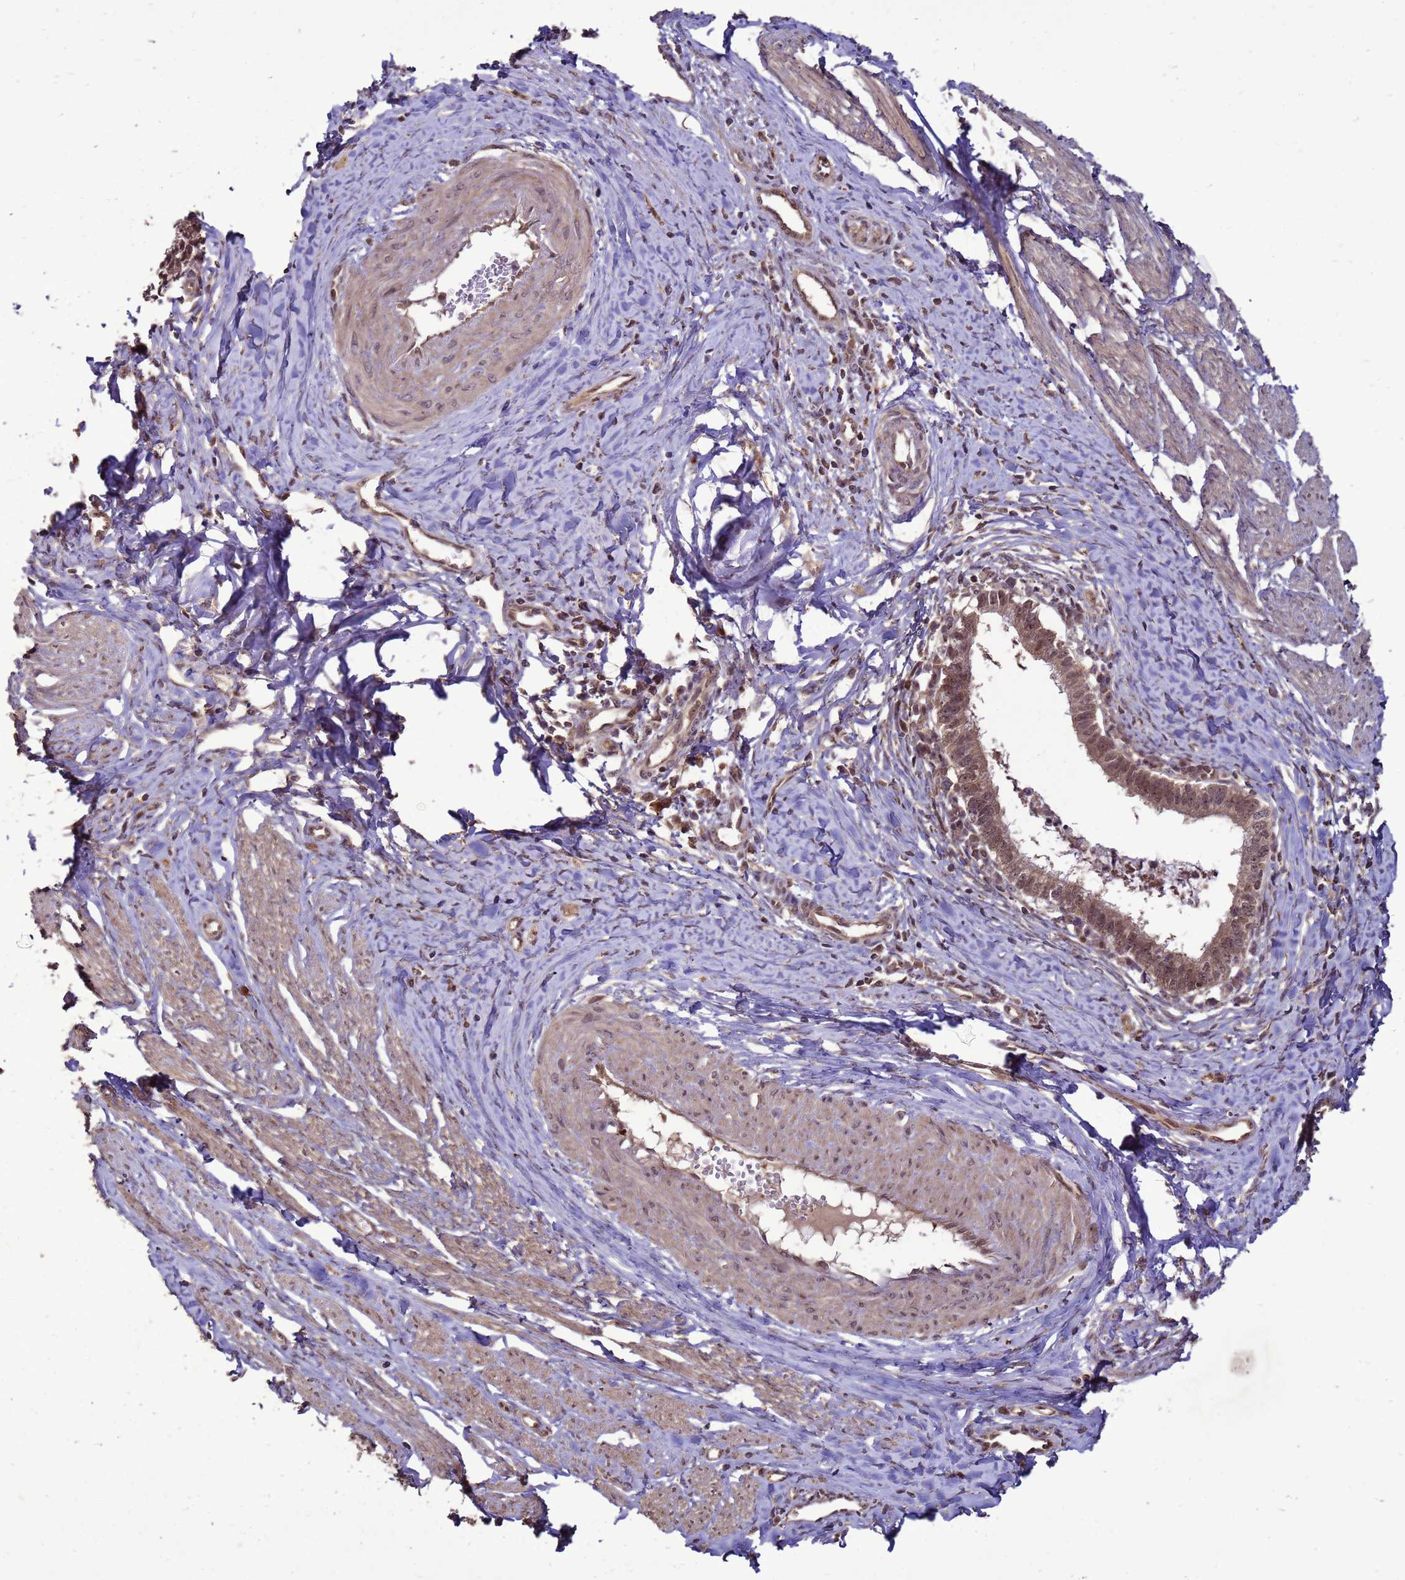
{"staining": {"intensity": "moderate", "quantity": ">75%", "location": "cytoplasmic/membranous,nuclear"}, "tissue": "cervical cancer", "cell_type": "Tumor cells", "image_type": "cancer", "snomed": [{"axis": "morphology", "description": "Adenocarcinoma, NOS"}, {"axis": "topography", "description": "Cervix"}], "caption": "A high-resolution photomicrograph shows immunohistochemistry (IHC) staining of cervical adenocarcinoma, which demonstrates moderate cytoplasmic/membranous and nuclear staining in approximately >75% of tumor cells. (Brightfield microscopy of DAB IHC at high magnification).", "gene": "CRBN", "patient": {"sex": "female", "age": 36}}